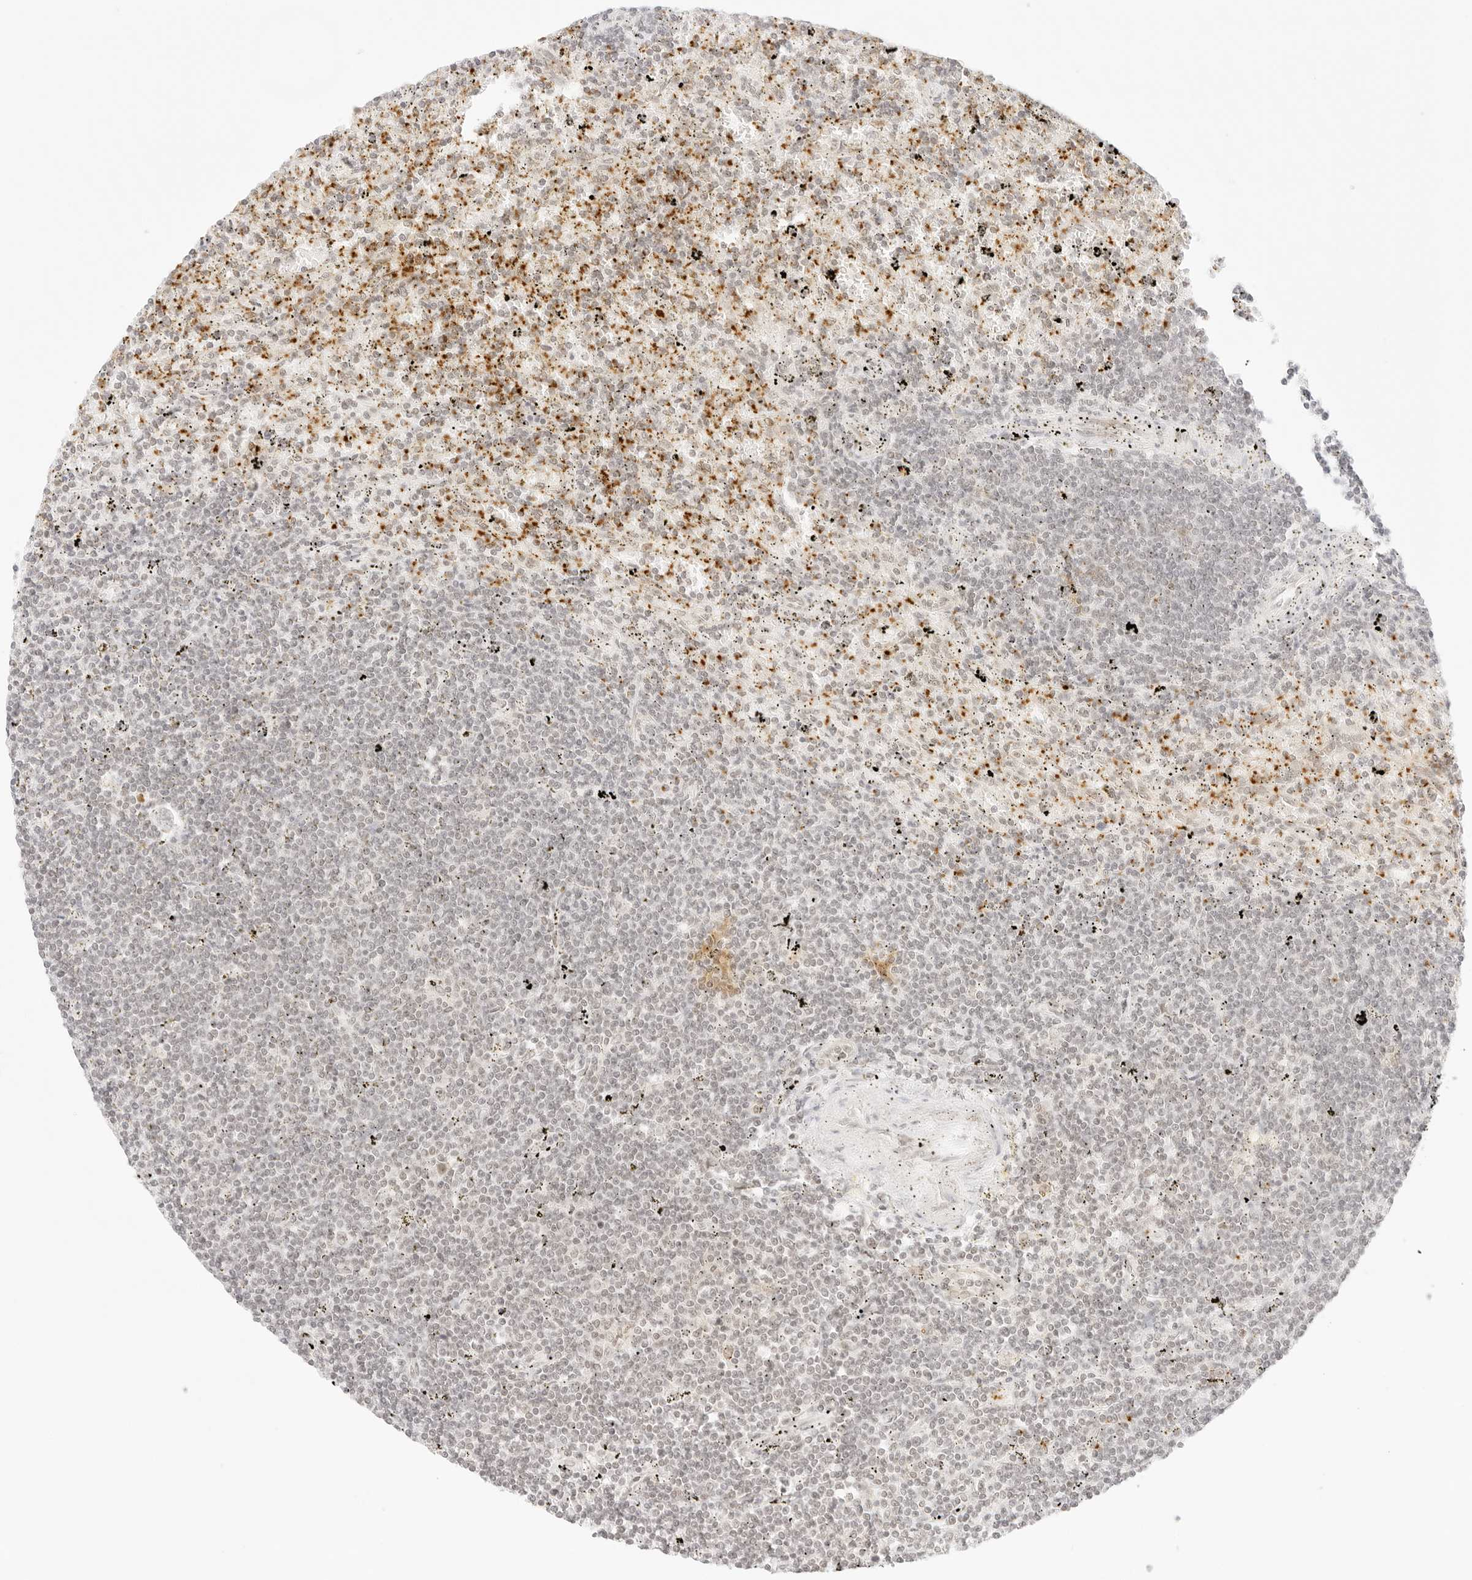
{"staining": {"intensity": "negative", "quantity": "none", "location": "none"}, "tissue": "lymphoma", "cell_type": "Tumor cells", "image_type": "cancer", "snomed": [{"axis": "morphology", "description": "Malignant lymphoma, non-Hodgkin's type, Low grade"}, {"axis": "topography", "description": "Spleen"}], "caption": "Immunohistochemistry of human malignant lymphoma, non-Hodgkin's type (low-grade) displays no positivity in tumor cells.", "gene": "GNAS", "patient": {"sex": "male", "age": 76}}